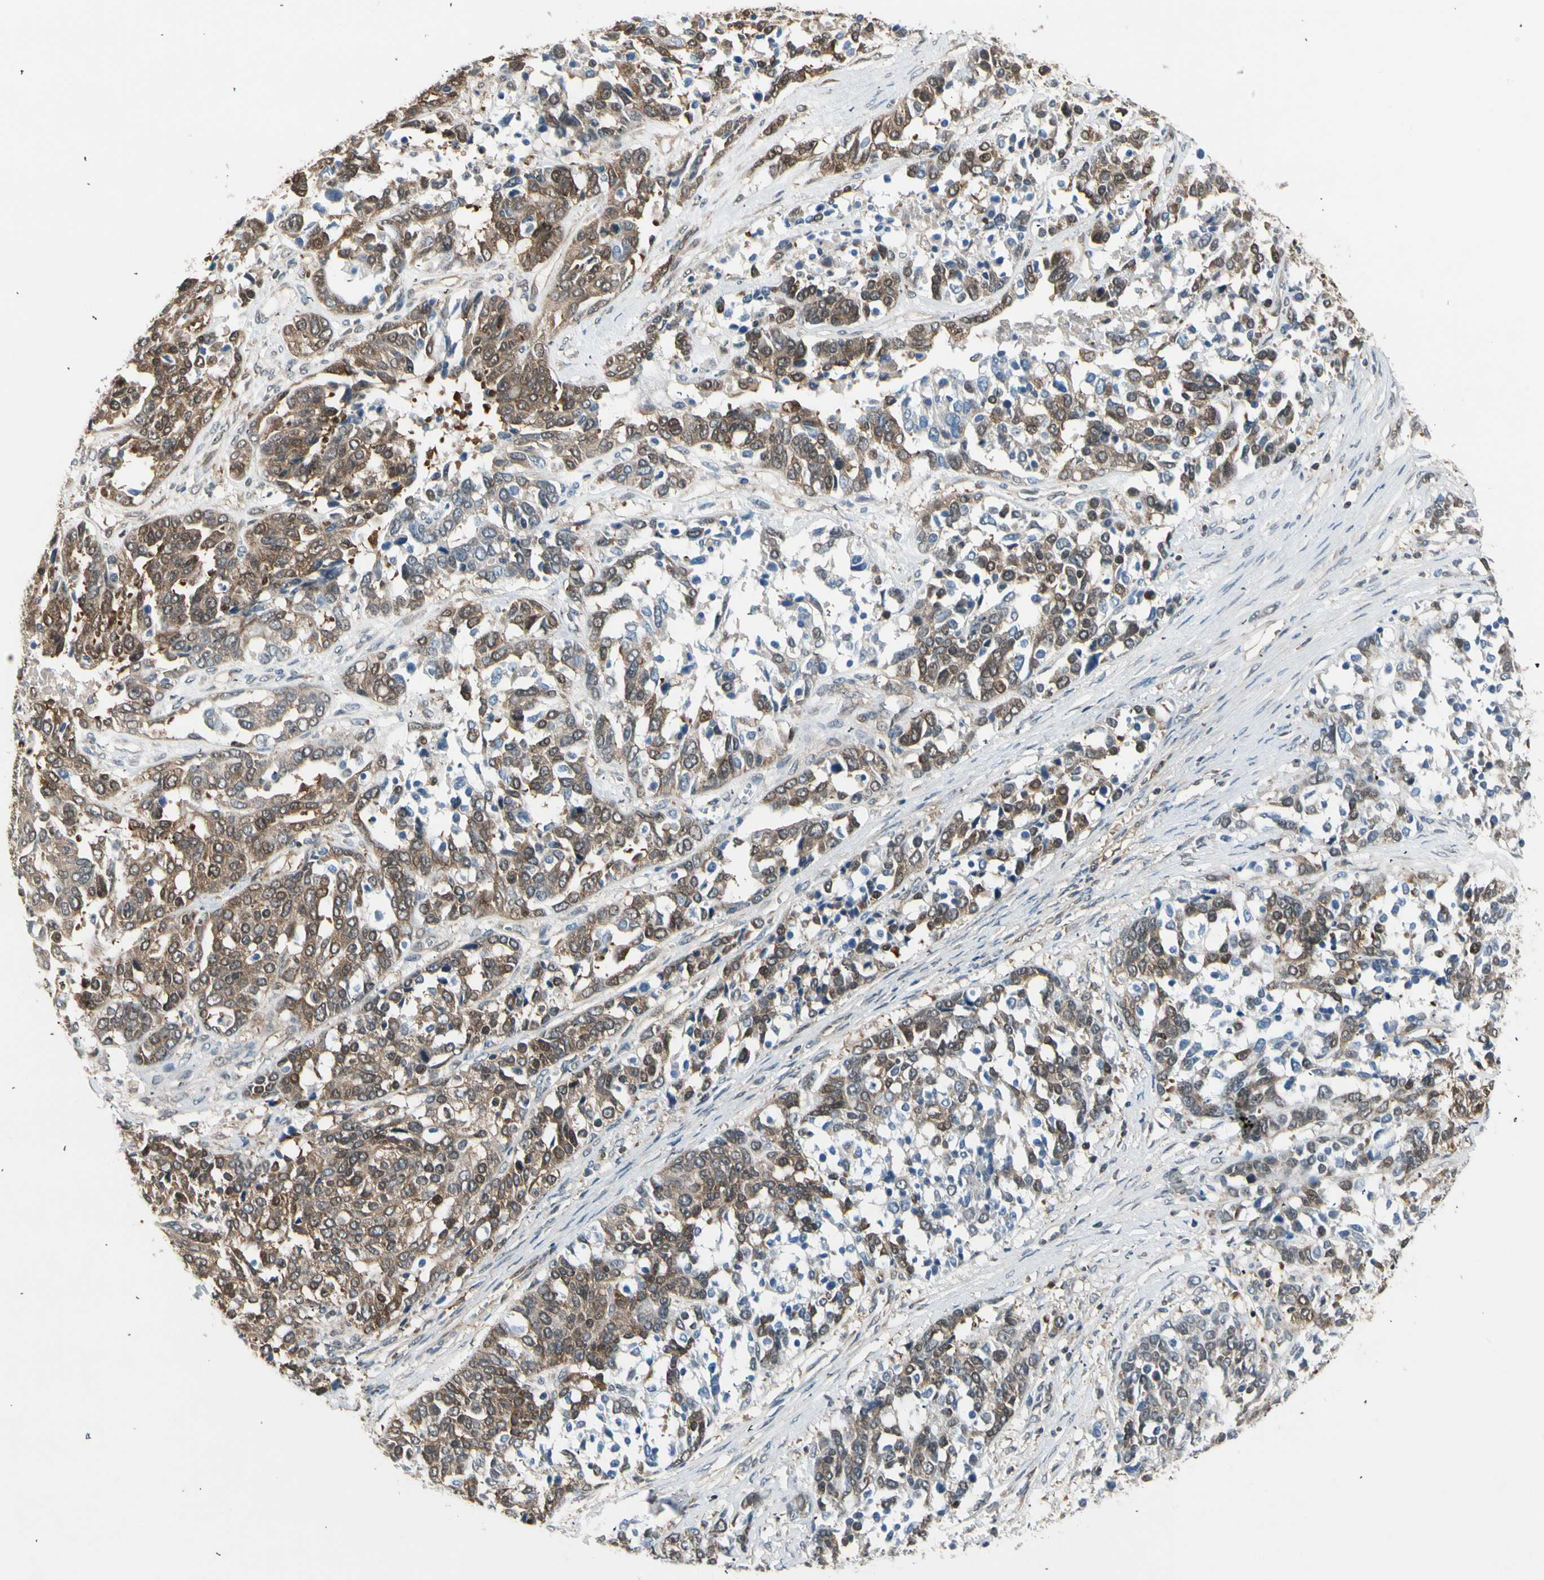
{"staining": {"intensity": "moderate", "quantity": "25%-75%", "location": "cytoplasmic/membranous,nuclear"}, "tissue": "ovarian cancer", "cell_type": "Tumor cells", "image_type": "cancer", "snomed": [{"axis": "morphology", "description": "Cystadenocarcinoma, serous, NOS"}, {"axis": "topography", "description": "Ovary"}], "caption": "Immunohistochemical staining of human ovarian cancer shows moderate cytoplasmic/membranous and nuclear protein positivity in about 25%-75% of tumor cells.", "gene": "OXSR1", "patient": {"sex": "female", "age": 44}}